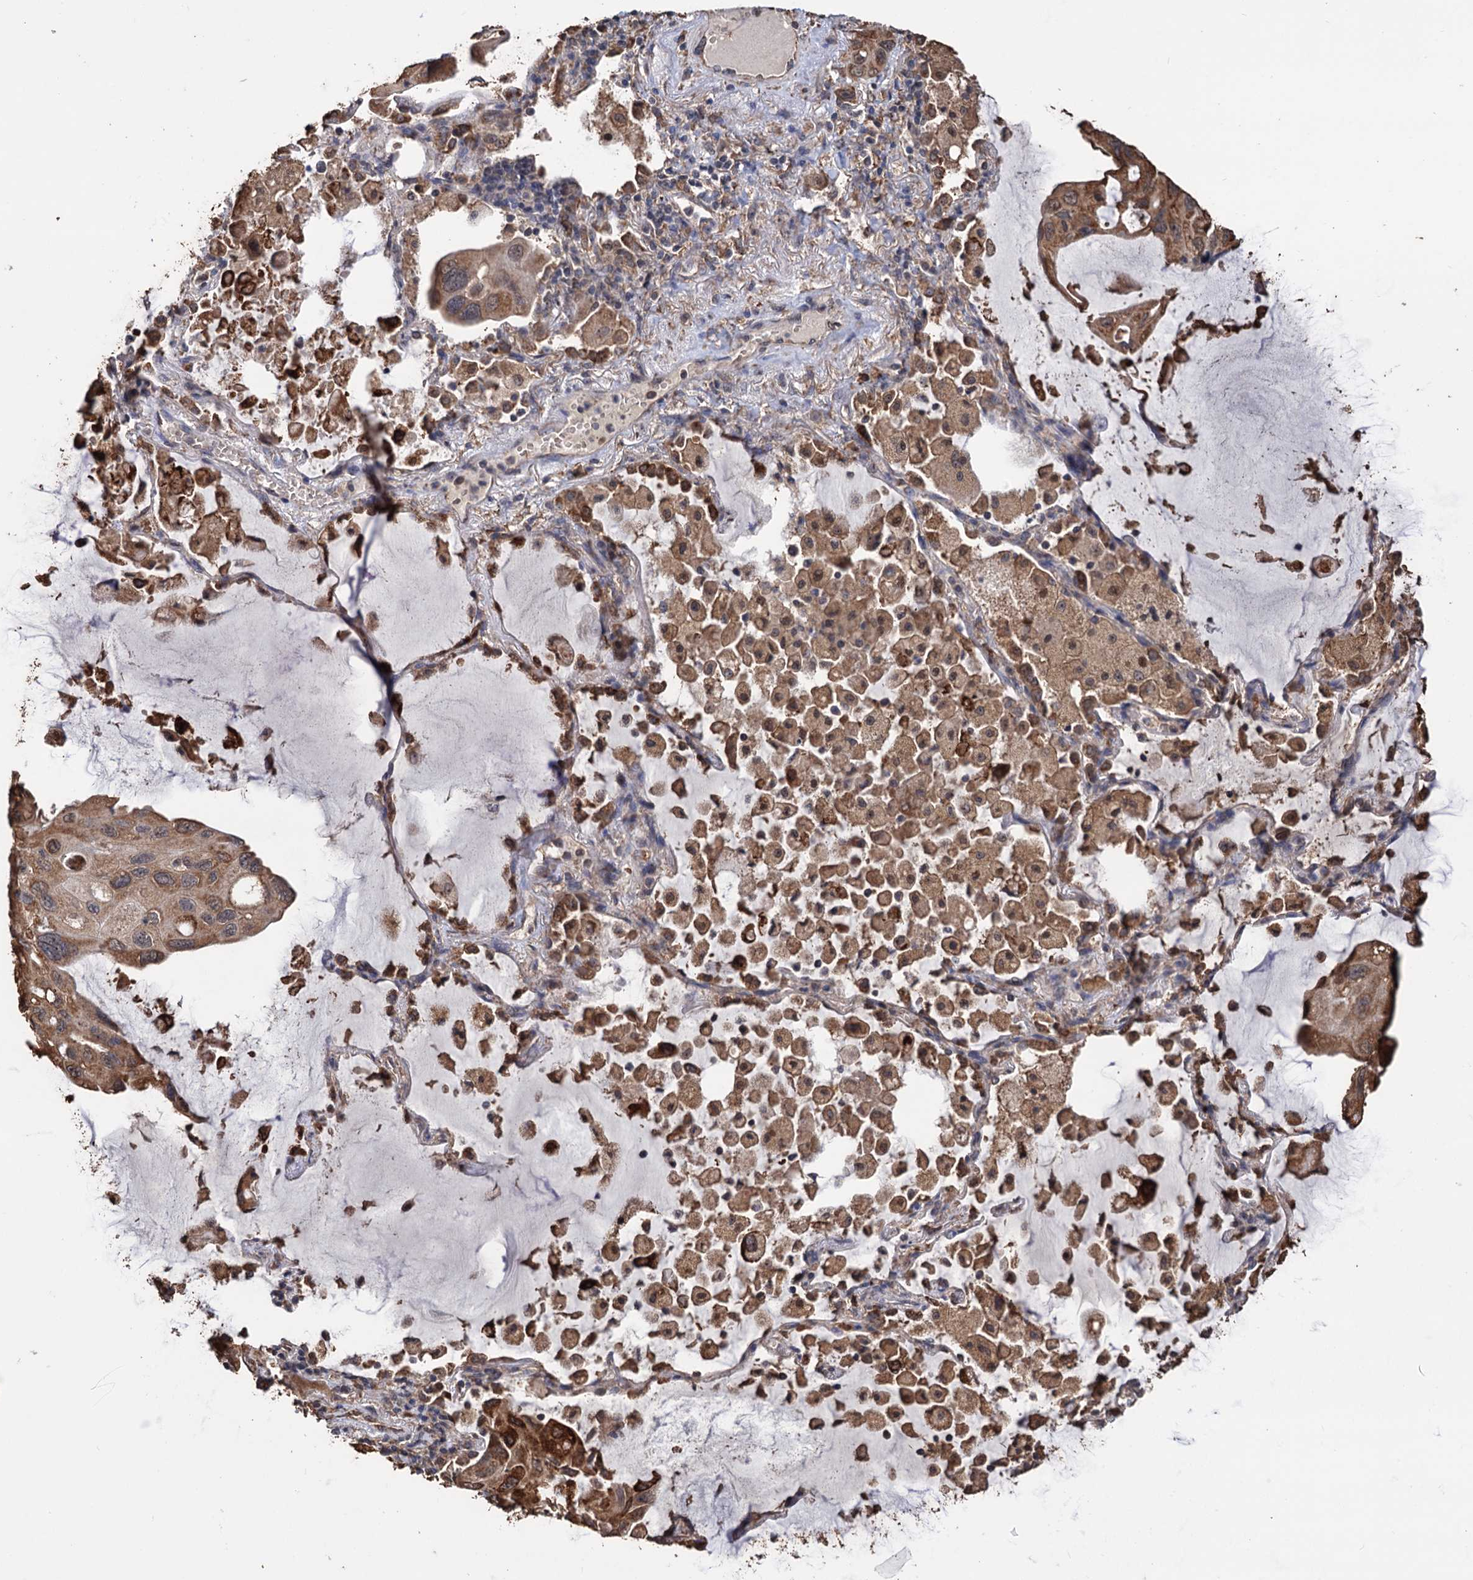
{"staining": {"intensity": "moderate", "quantity": ">75%", "location": "cytoplasmic/membranous"}, "tissue": "lung cancer", "cell_type": "Tumor cells", "image_type": "cancer", "snomed": [{"axis": "morphology", "description": "Squamous cell carcinoma, NOS"}, {"axis": "topography", "description": "Lung"}], "caption": "An immunohistochemistry histopathology image of tumor tissue is shown. Protein staining in brown shows moderate cytoplasmic/membranous positivity in lung cancer (squamous cell carcinoma) within tumor cells.", "gene": "TBC1D12", "patient": {"sex": "female", "age": 73}}